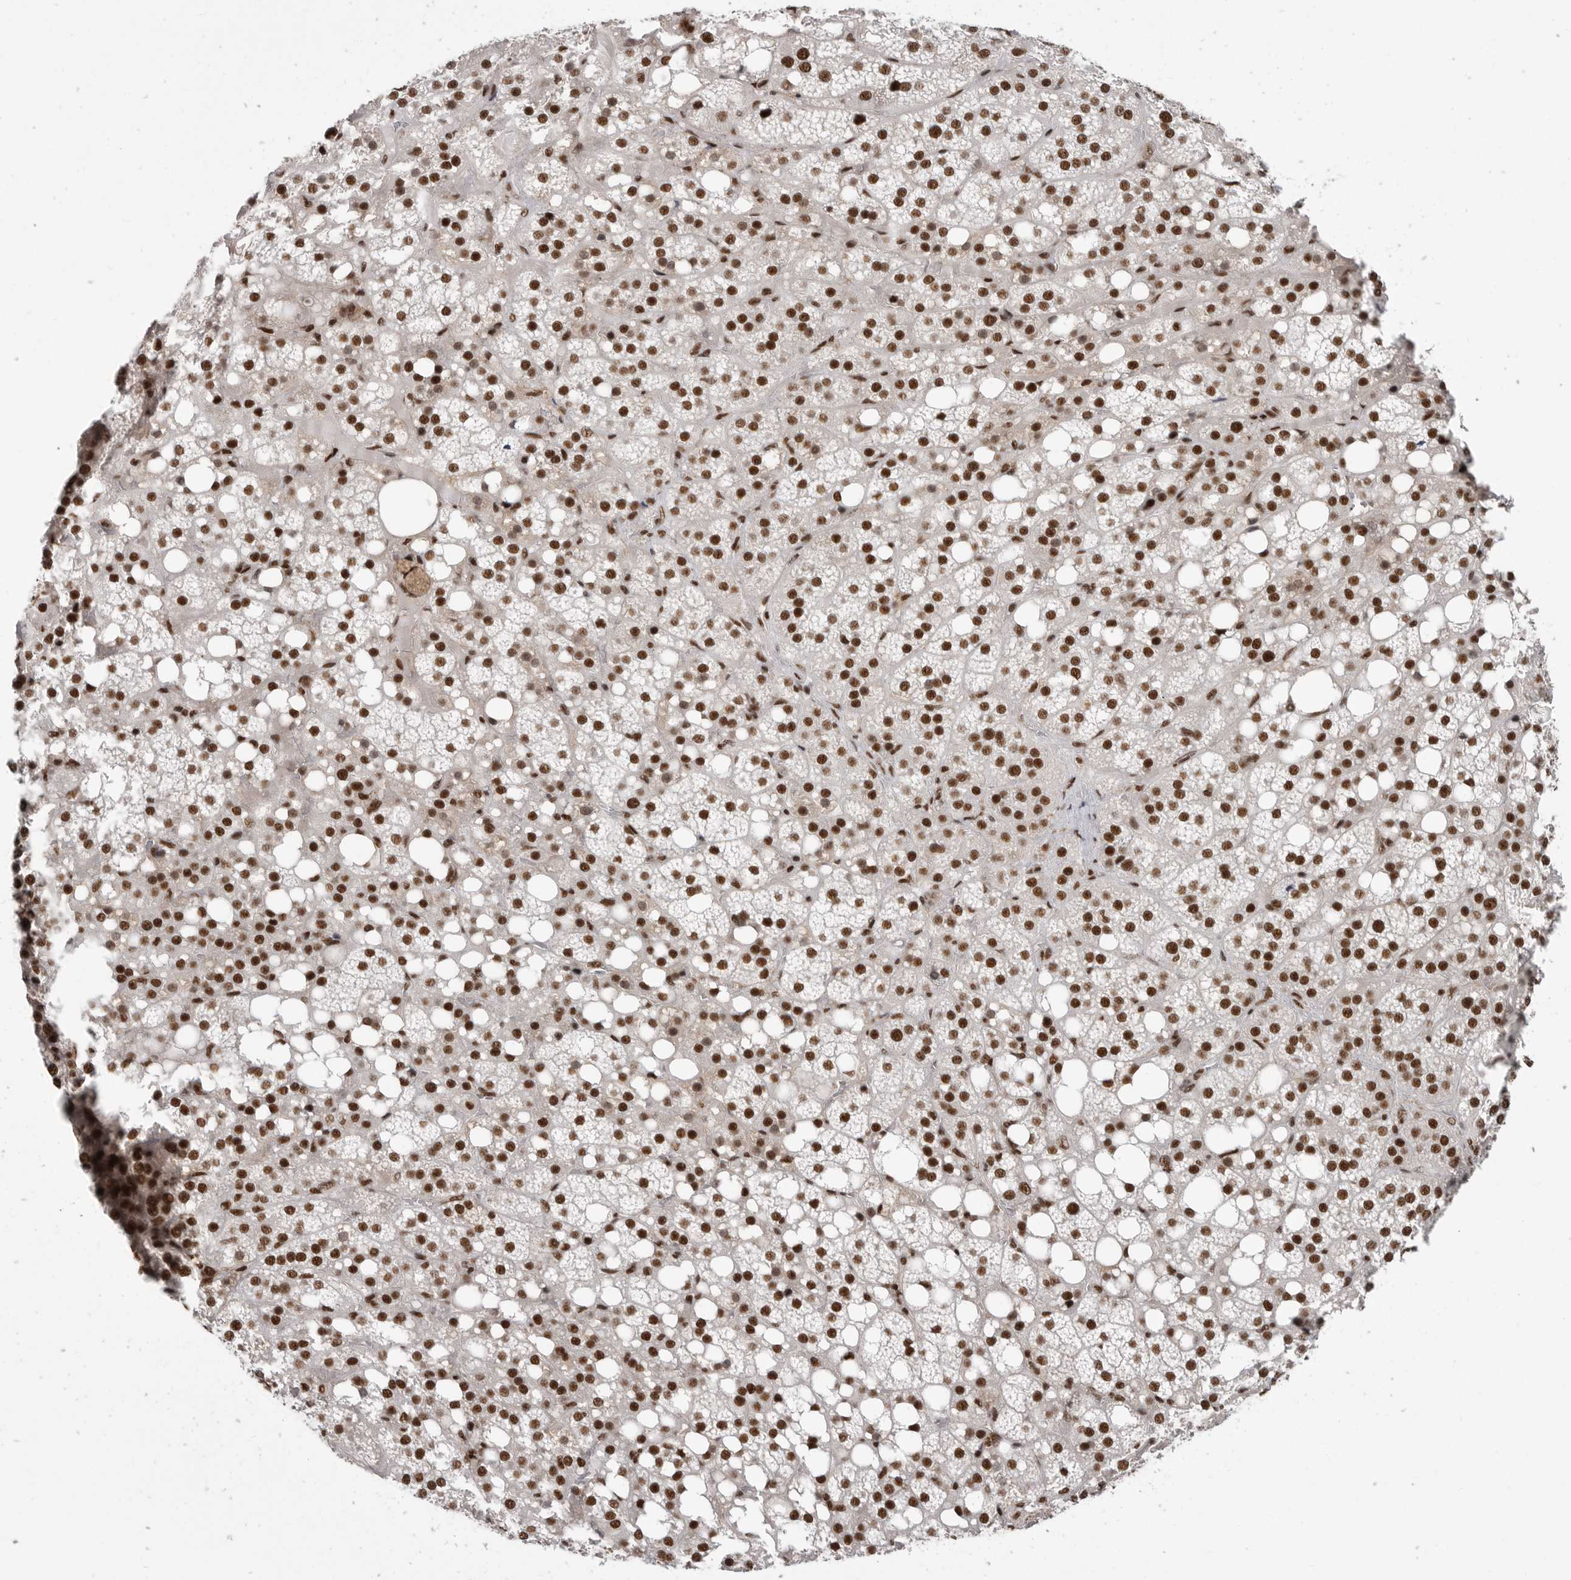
{"staining": {"intensity": "strong", "quantity": ">75%", "location": "nuclear"}, "tissue": "adrenal gland", "cell_type": "Glandular cells", "image_type": "normal", "snomed": [{"axis": "morphology", "description": "Normal tissue, NOS"}, {"axis": "topography", "description": "Adrenal gland"}], "caption": "Immunohistochemistry (IHC) staining of benign adrenal gland, which exhibits high levels of strong nuclear expression in about >75% of glandular cells indicating strong nuclear protein staining. The staining was performed using DAB (brown) for protein detection and nuclei were counterstained in hematoxylin (blue).", "gene": "PPP1R8", "patient": {"sex": "female", "age": 59}}